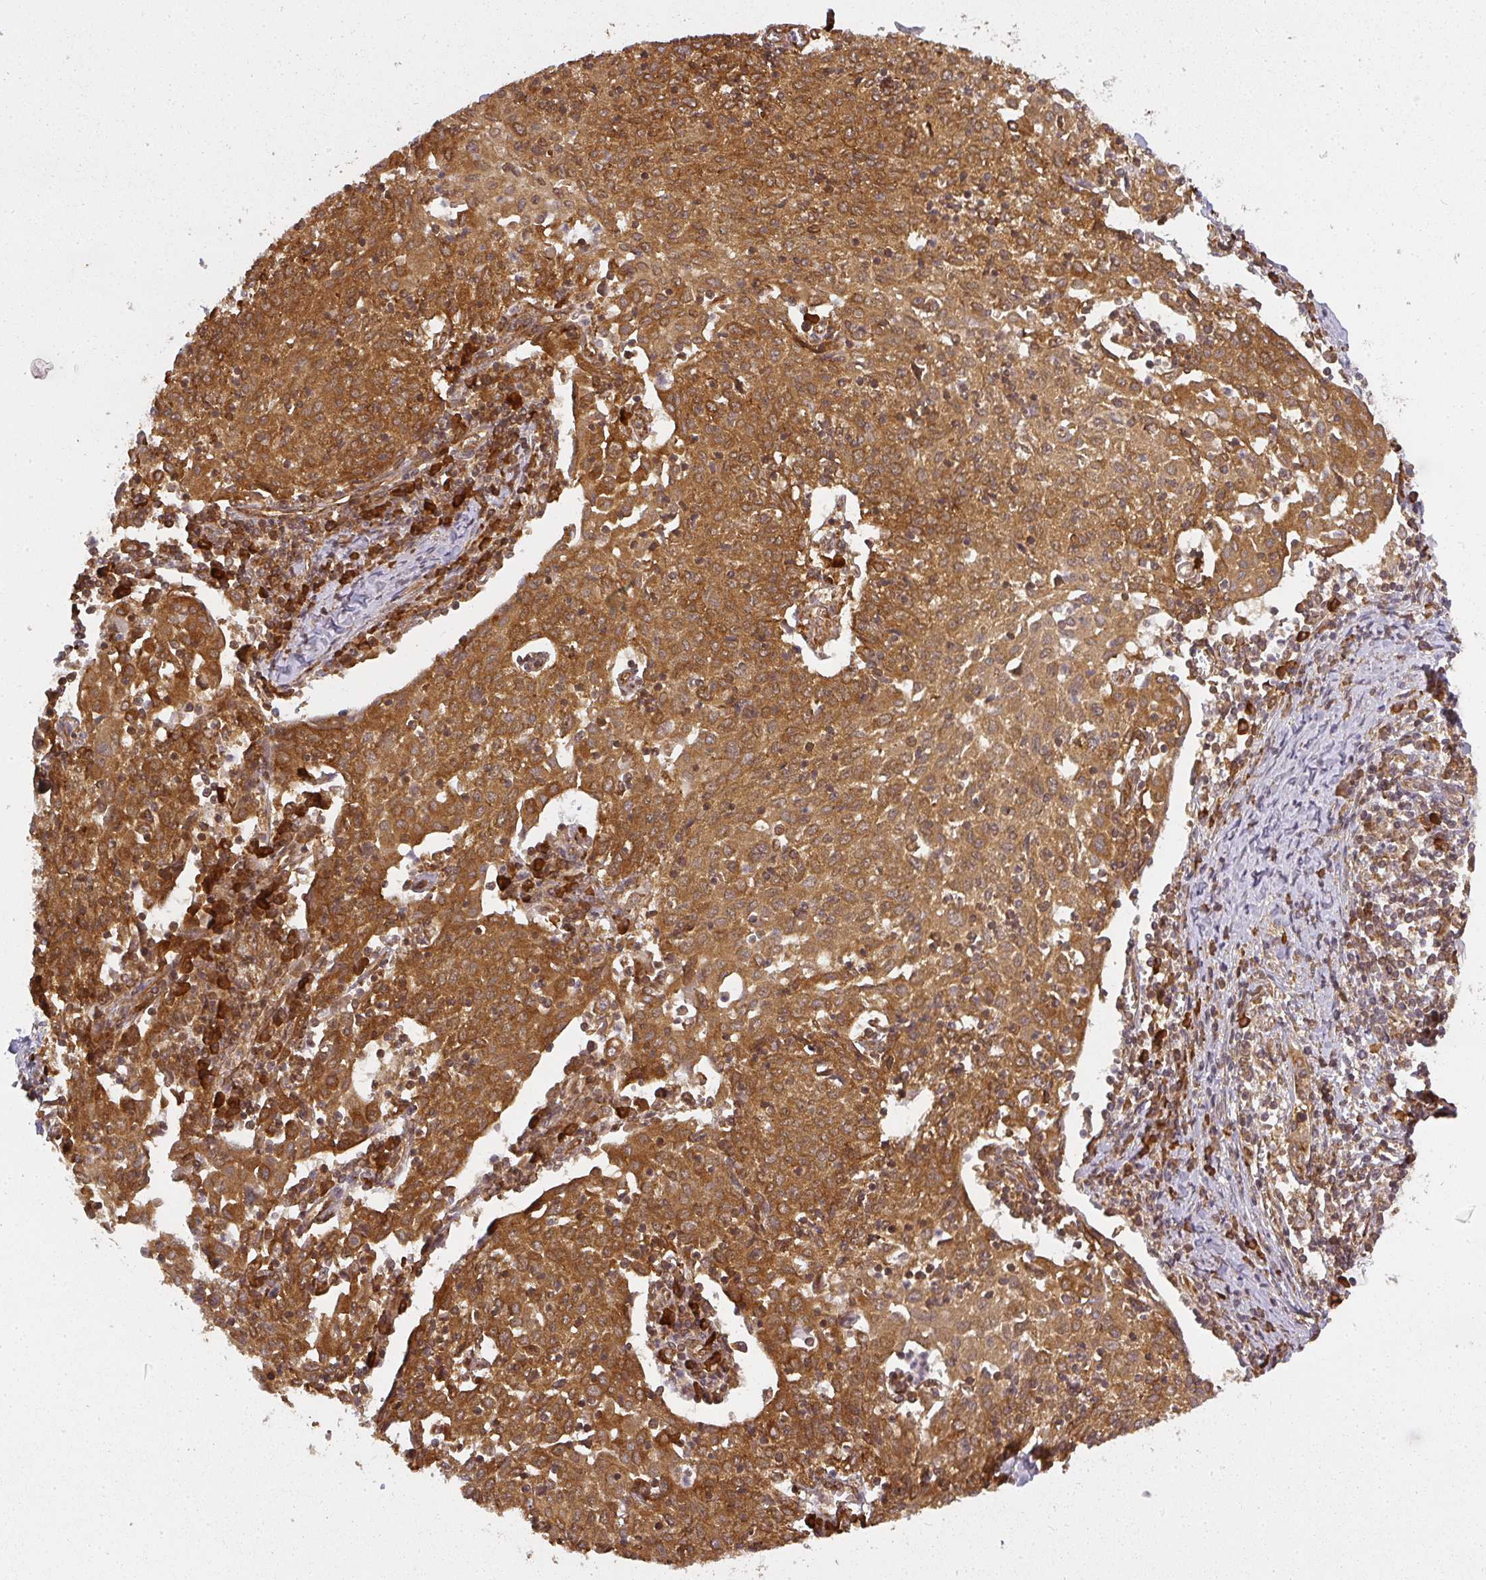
{"staining": {"intensity": "strong", "quantity": ">75%", "location": "cytoplasmic/membranous"}, "tissue": "cervical cancer", "cell_type": "Tumor cells", "image_type": "cancer", "snomed": [{"axis": "morphology", "description": "Squamous cell carcinoma, NOS"}, {"axis": "topography", "description": "Cervix"}], "caption": "Brown immunohistochemical staining in squamous cell carcinoma (cervical) demonstrates strong cytoplasmic/membranous positivity in about >75% of tumor cells. (DAB (3,3'-diaminobenzidine) IHC with brightfield microscopy, high magnification).", "gene": "PPP6R3", "patient": {"sex": "female", "age": 52}}